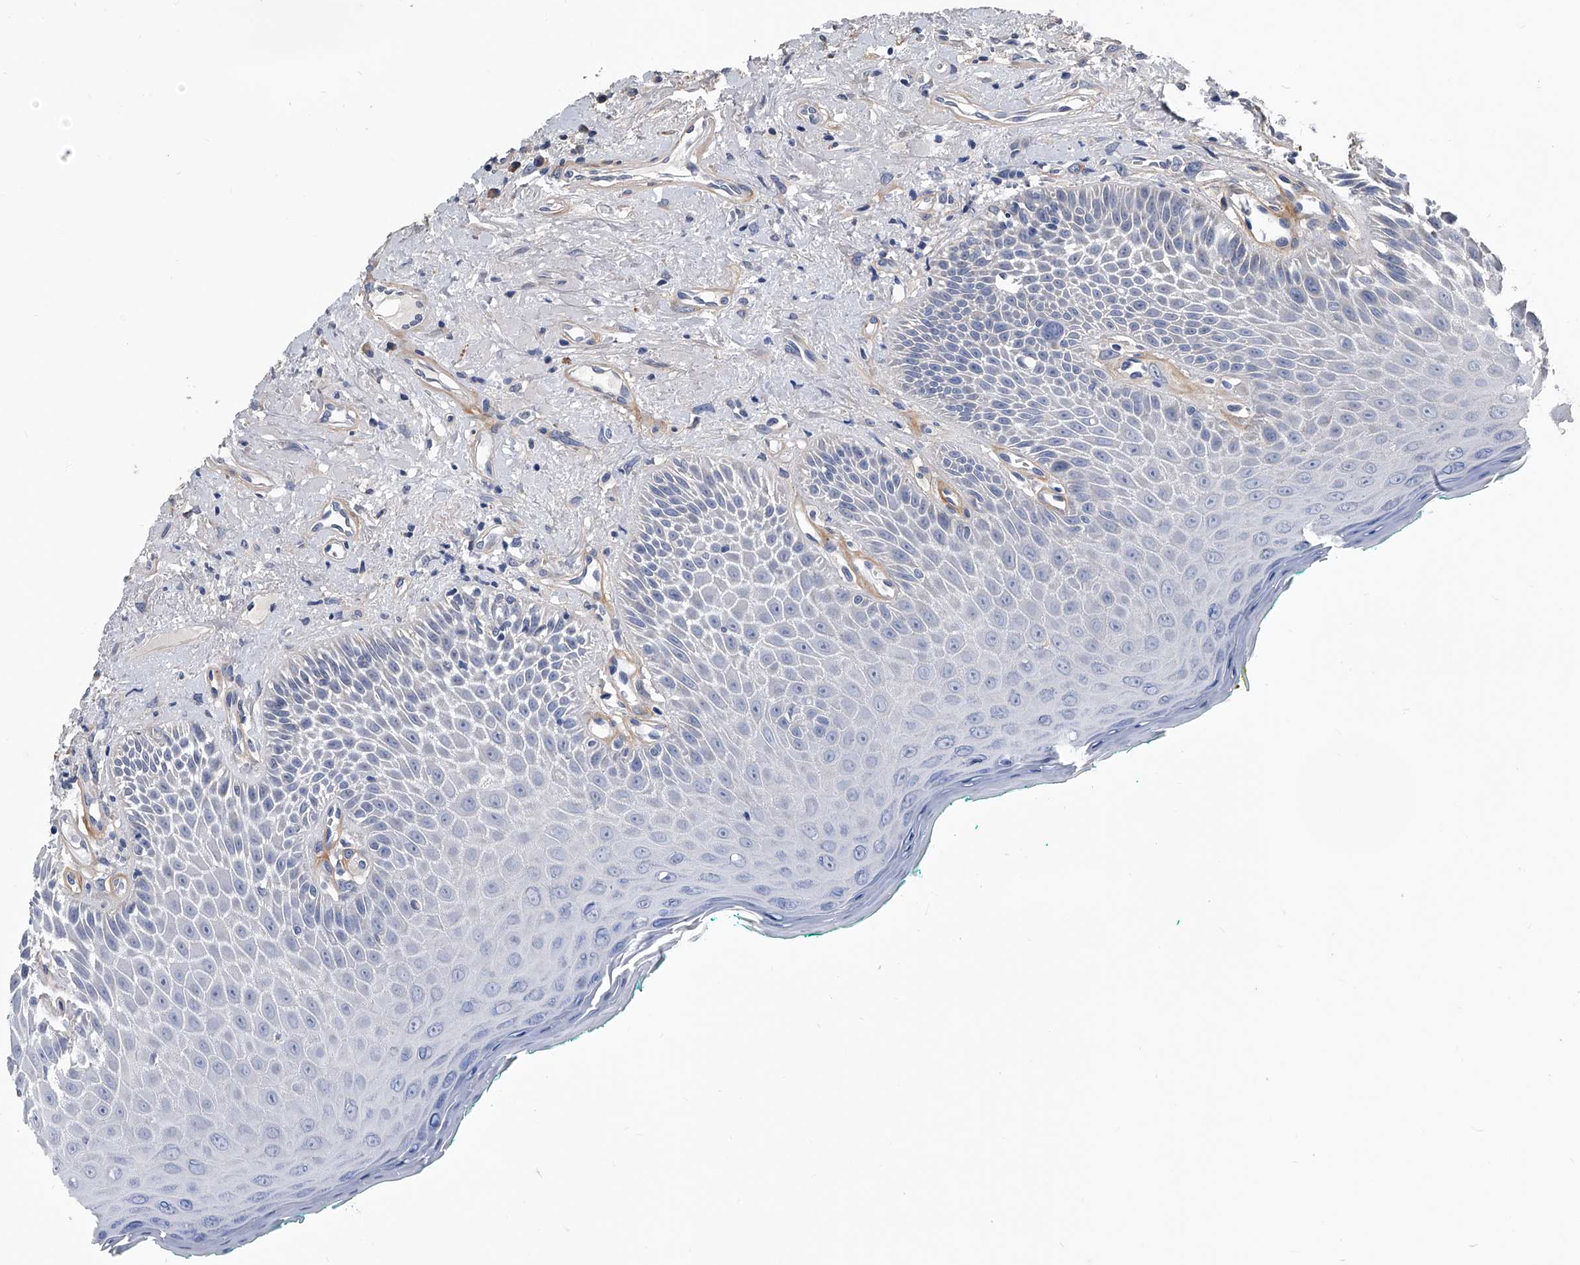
{"staining": {"intensity": "negative", "quantity": "none", "location": "none"}, "tissue": "oral mucosa", "cell_type": "Squamous epithelial cells", "image_type": "normal", "snomed": [{"axis": "morphology", "description": "Normal tissue, NOS"}, {"axis": "topography", "description": "Oral tissue"}], "caption": "Immunohistochemistry (IHC) micrograph of normal oral mucosa: oral mucosa stained with DAB (3,3'-diaminobenzidine) exhibits no significant protein positivity in squamous epithelial cells. (DAB immunohistochemistry (IHC) with hematoxylin counter stain).", "gene": "PHACTR1", "patient": {"sex": "female", "age": 70}}